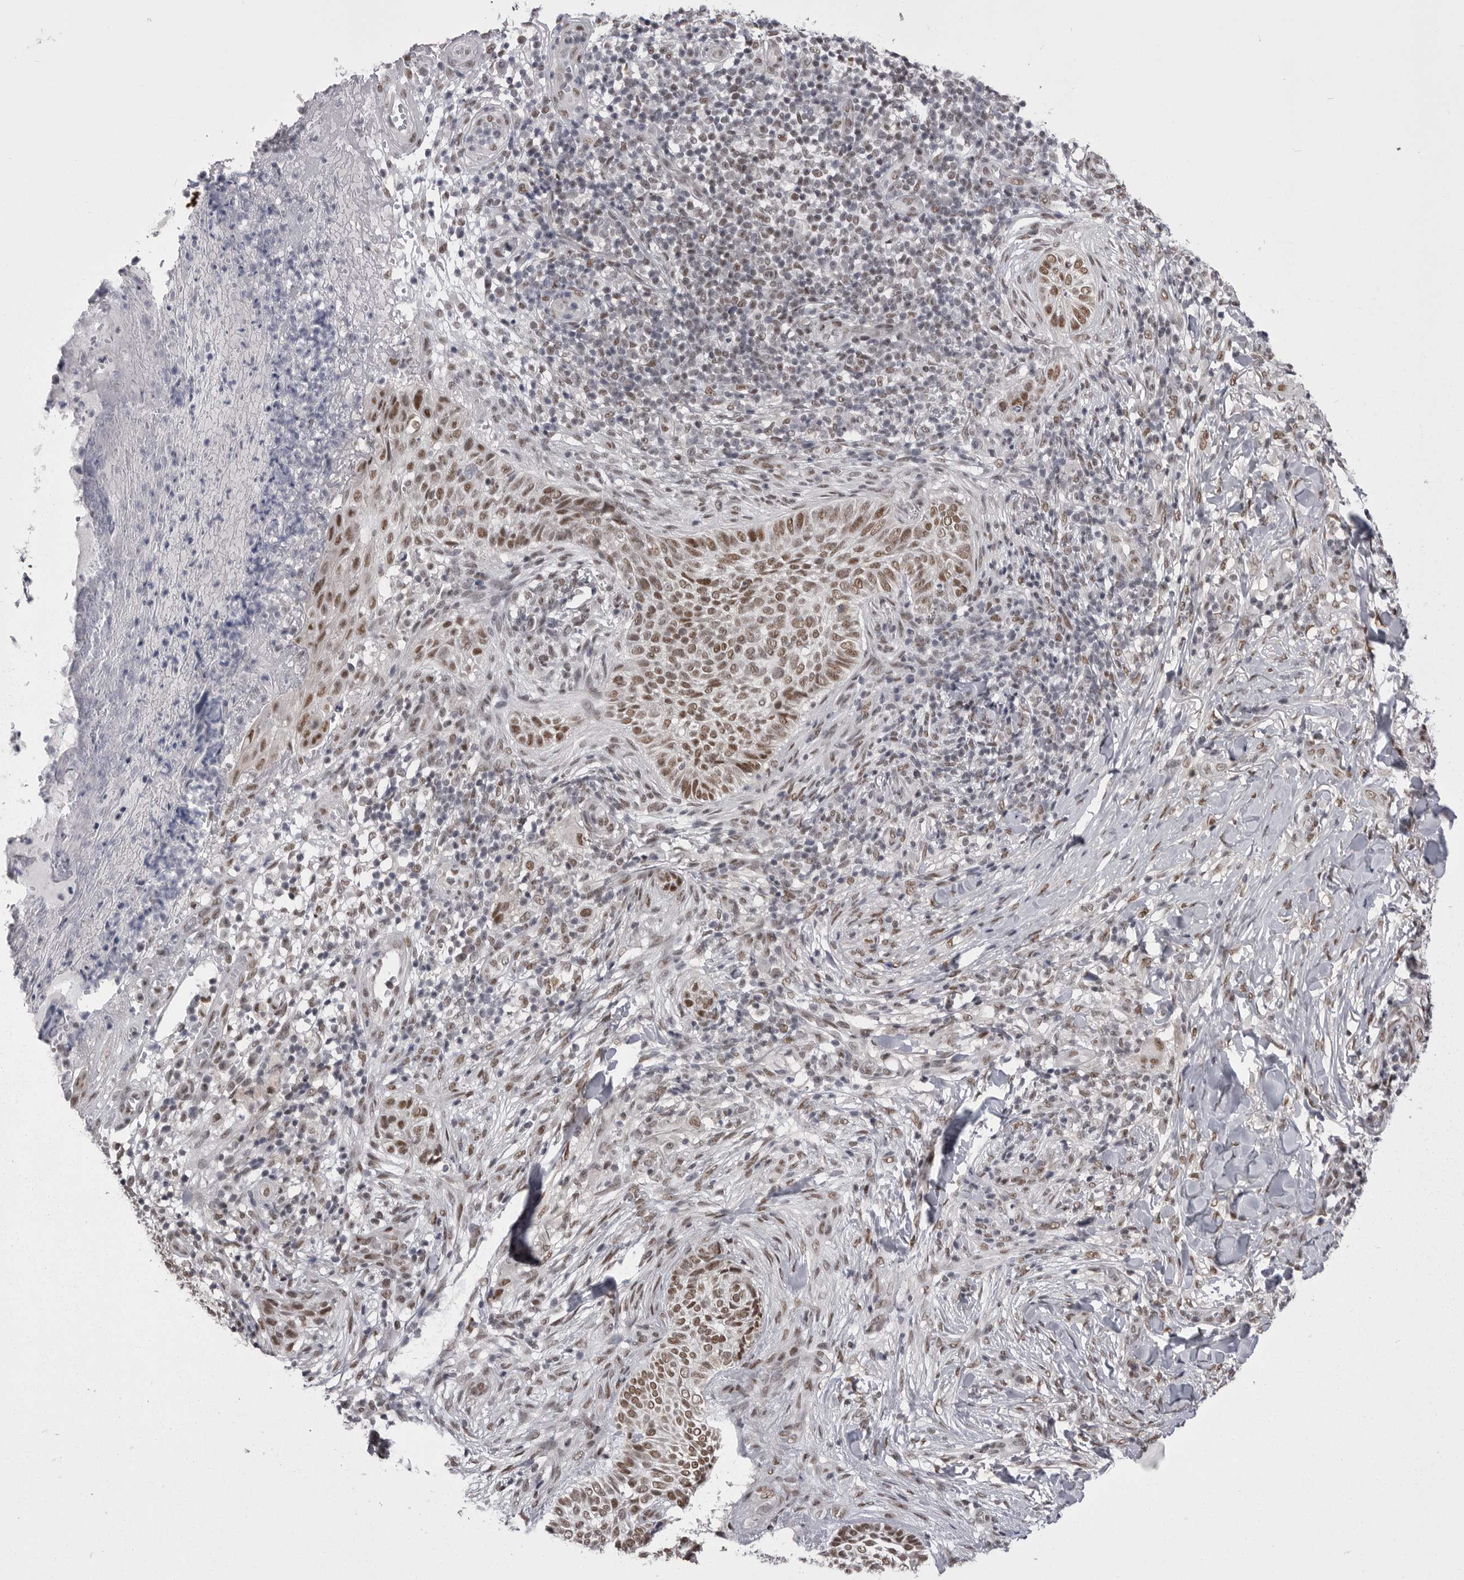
{"staining": {"intensity": "strong", "quantity": ">75%", "location": "nuclear"}, "tissue": "skin cancer", "cell_type": "Tumor cells", "image_type": "cancer", "snomed": [{"axis": "morphology", "description": "Normal tissue, NOS"}, {"axis": "morphology", "description": "Basal cell carcinoma"}, {"axis": "topography", "description": "Skin"}], "caption": "Skin basal cell carcinoma tissue displays strong nuclear staining in approximately >75% of tumor cells, visualized by immunohistochemistry.", "gene": "MEPCE", "patient": {"sex": "male", "age": 67}}